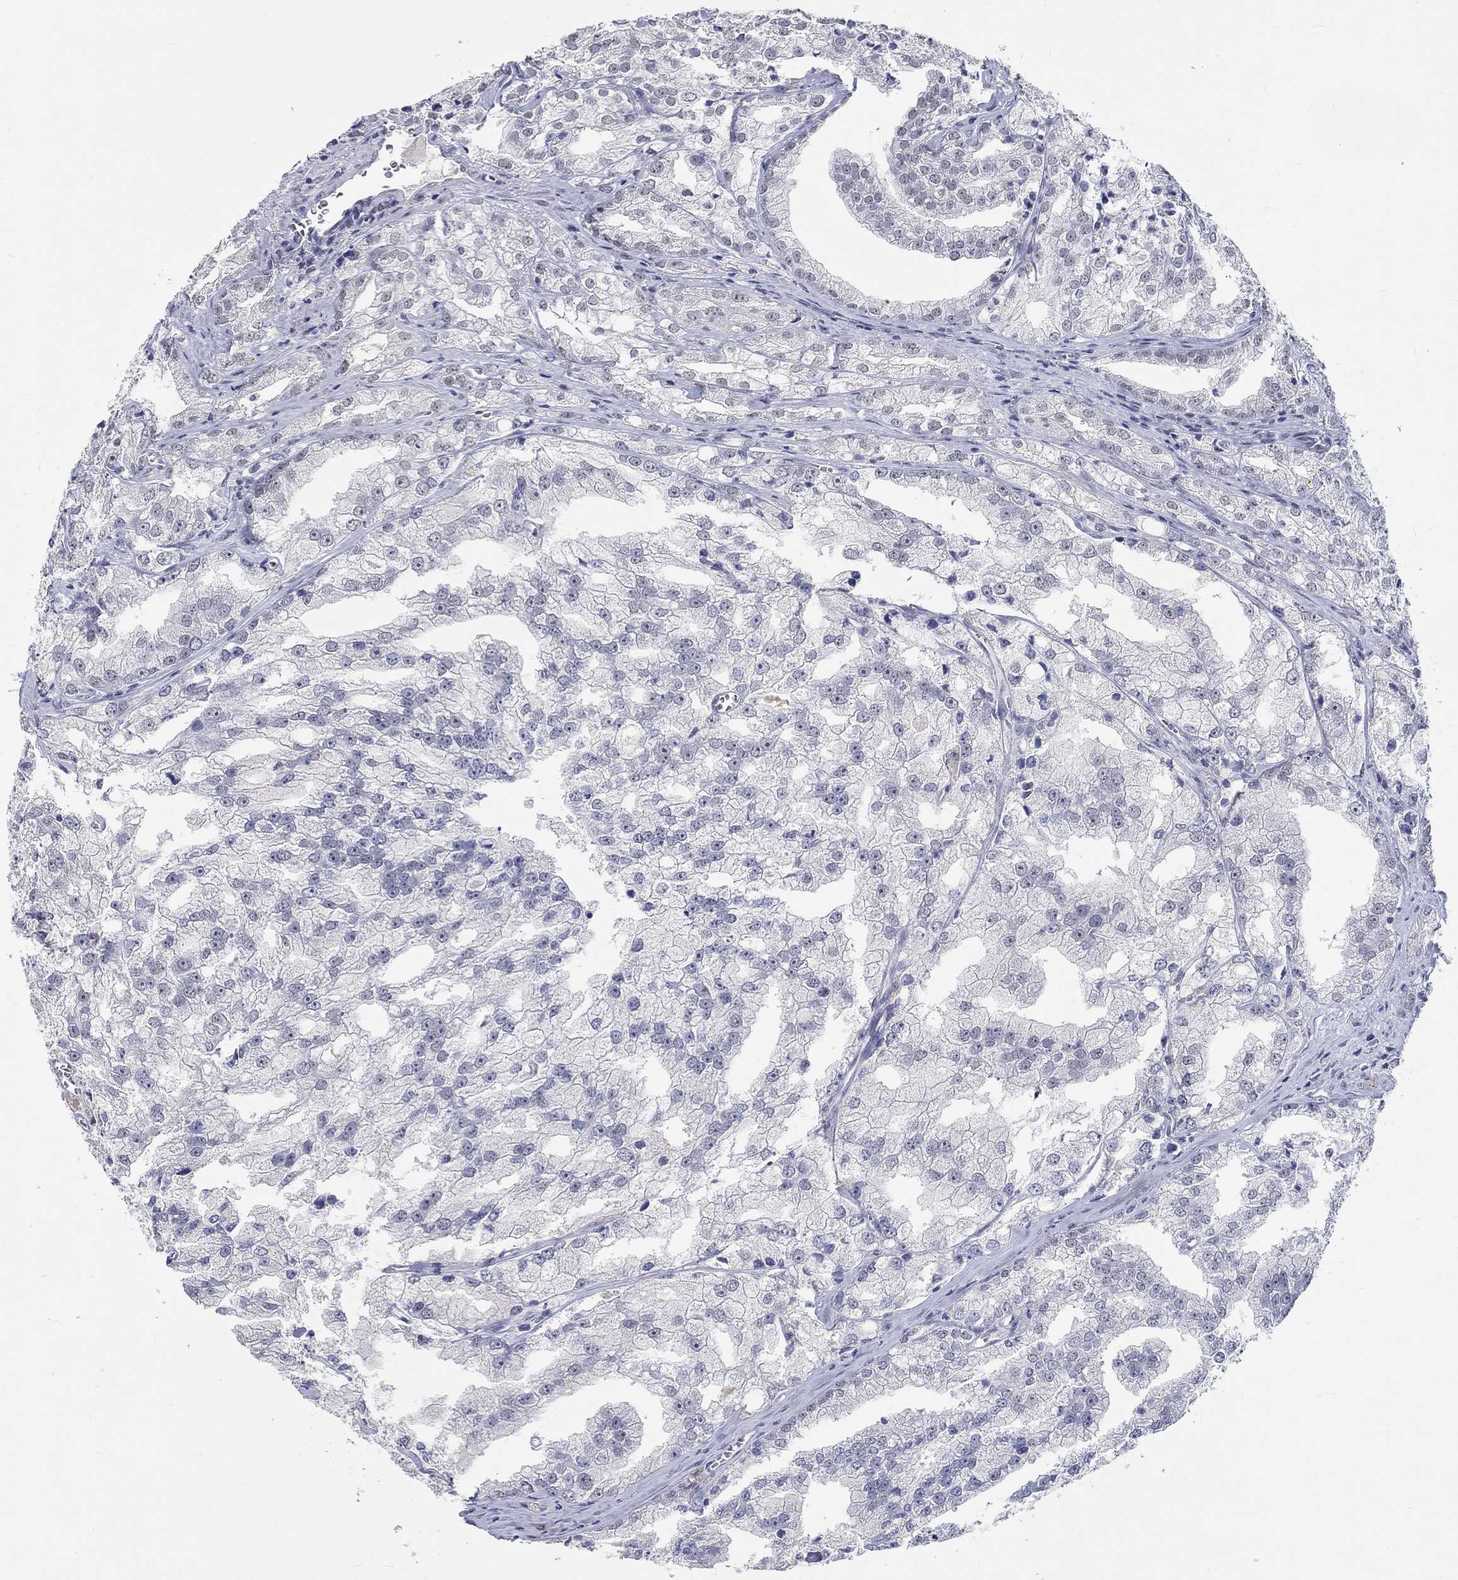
{"staining": {"intensity": "negative", "quantity": "none", "location": "none"}, "tissue": "prostate cancer", "cell_type": "Tumor cells", "image_type": "cancer", "snomed": [{"axis": "morphology", "description": "Adenocarcinoma, NOS"}, {"axis": "topography", "description": "Prostate"}], "caption": "DAB immunohistochemical staining of prostate cancer (adenocarcinoma) displays no significant positivity in tumor cells. Brightfield microscopy of IHC stained with DAB (brown) and hematoxylin (blue), captured at high magnification.", "gene": "GRIN1", "patient": {"sex": "male", "age": 70}}